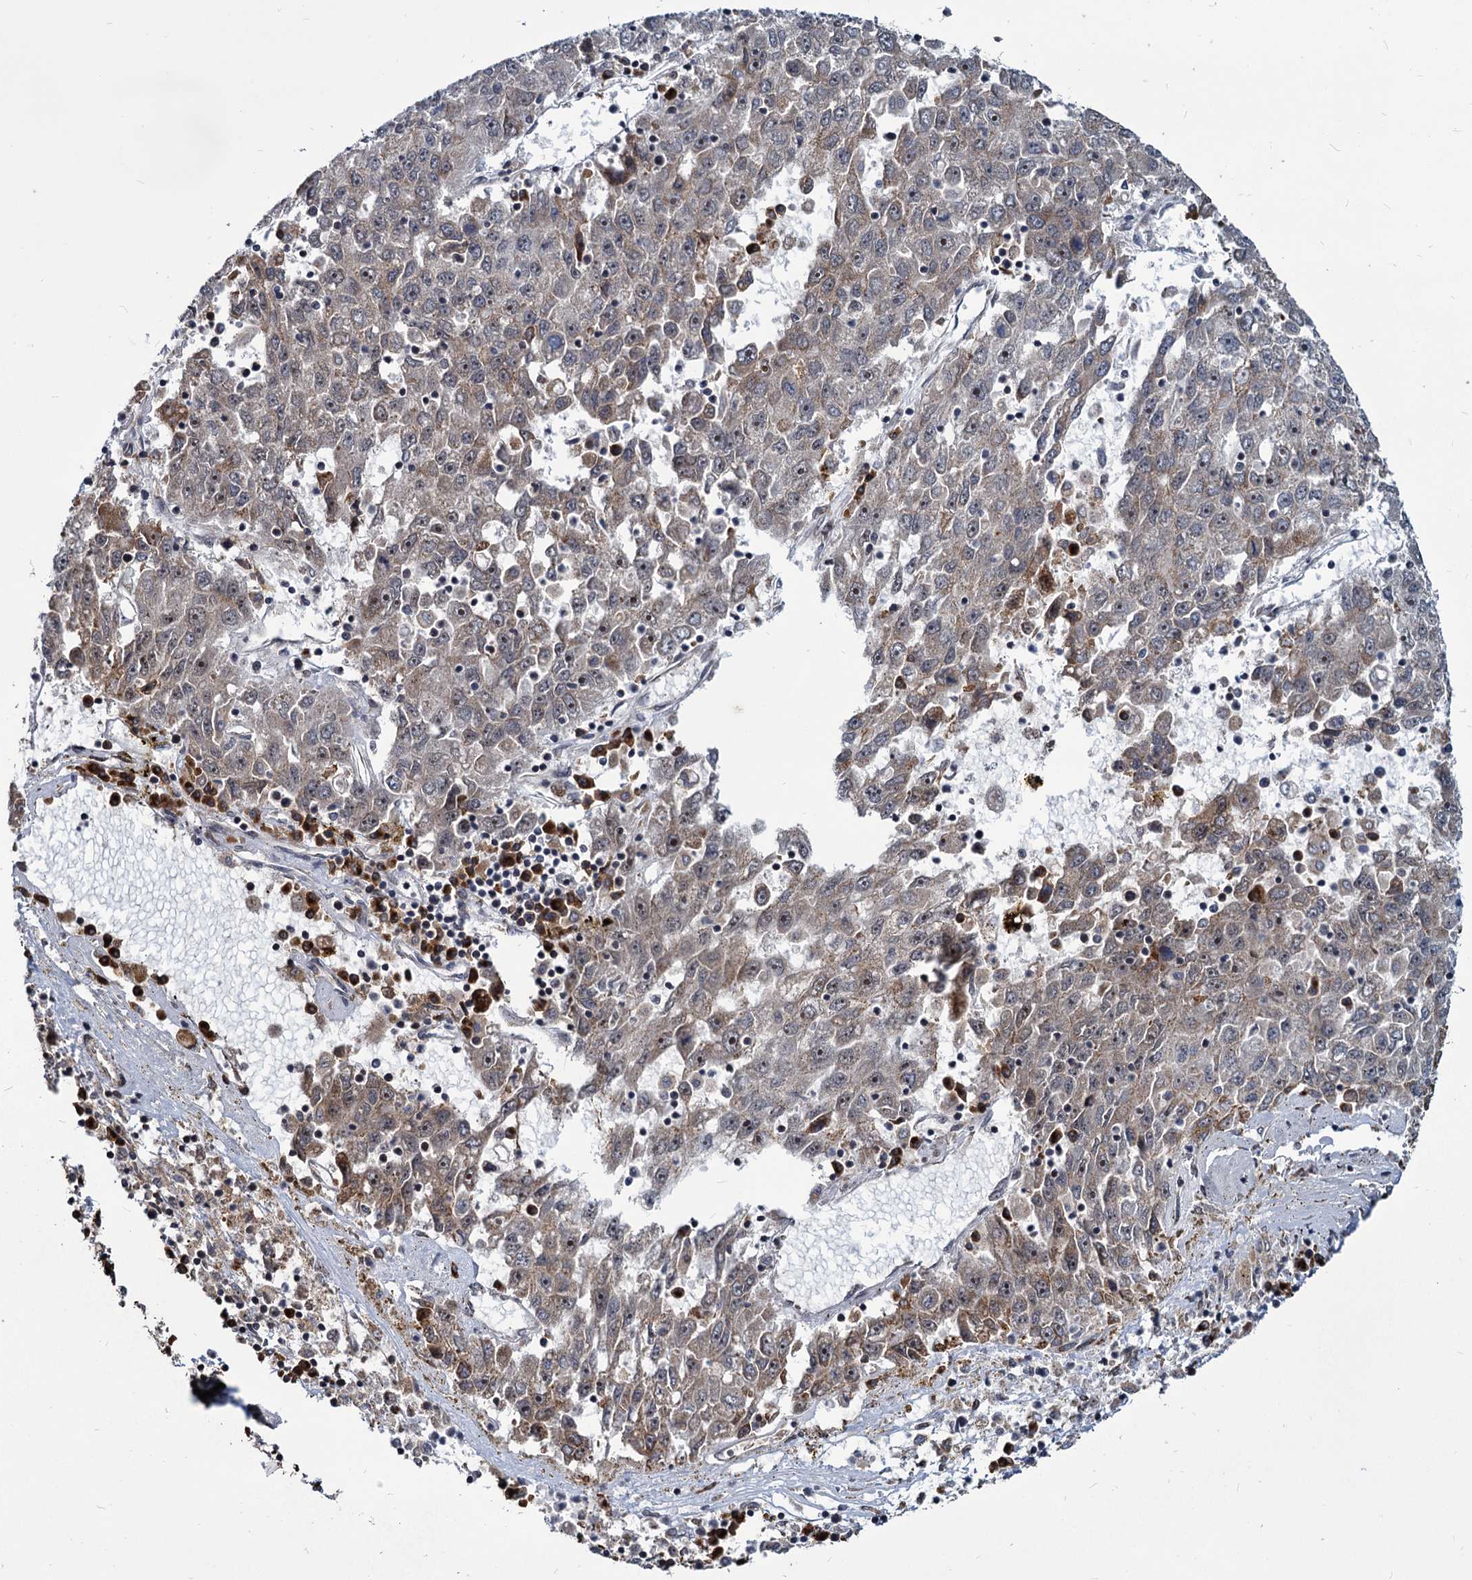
{"staining": {"intensity": "moderate", "quantity": "<25%", "location": "cytoplasmic/membranous"}, "tissue": "liver cancer", "cell_type": "Tumor cells", "image_type": "cancer", "snomed": [{"axis": "morphology", "description": "Carcinoma, Hepatocellular, NOS"}, {"axis": "topography", "description": "Liver"}], "caption": "Protein staining of liver hepatocellular carcinoma tissue displays moderate cytoplasmic/membranous expression in about <25% of tumor cells.", "gene": "SAAL1", "patient": {"sex": "male", "age": 49}}